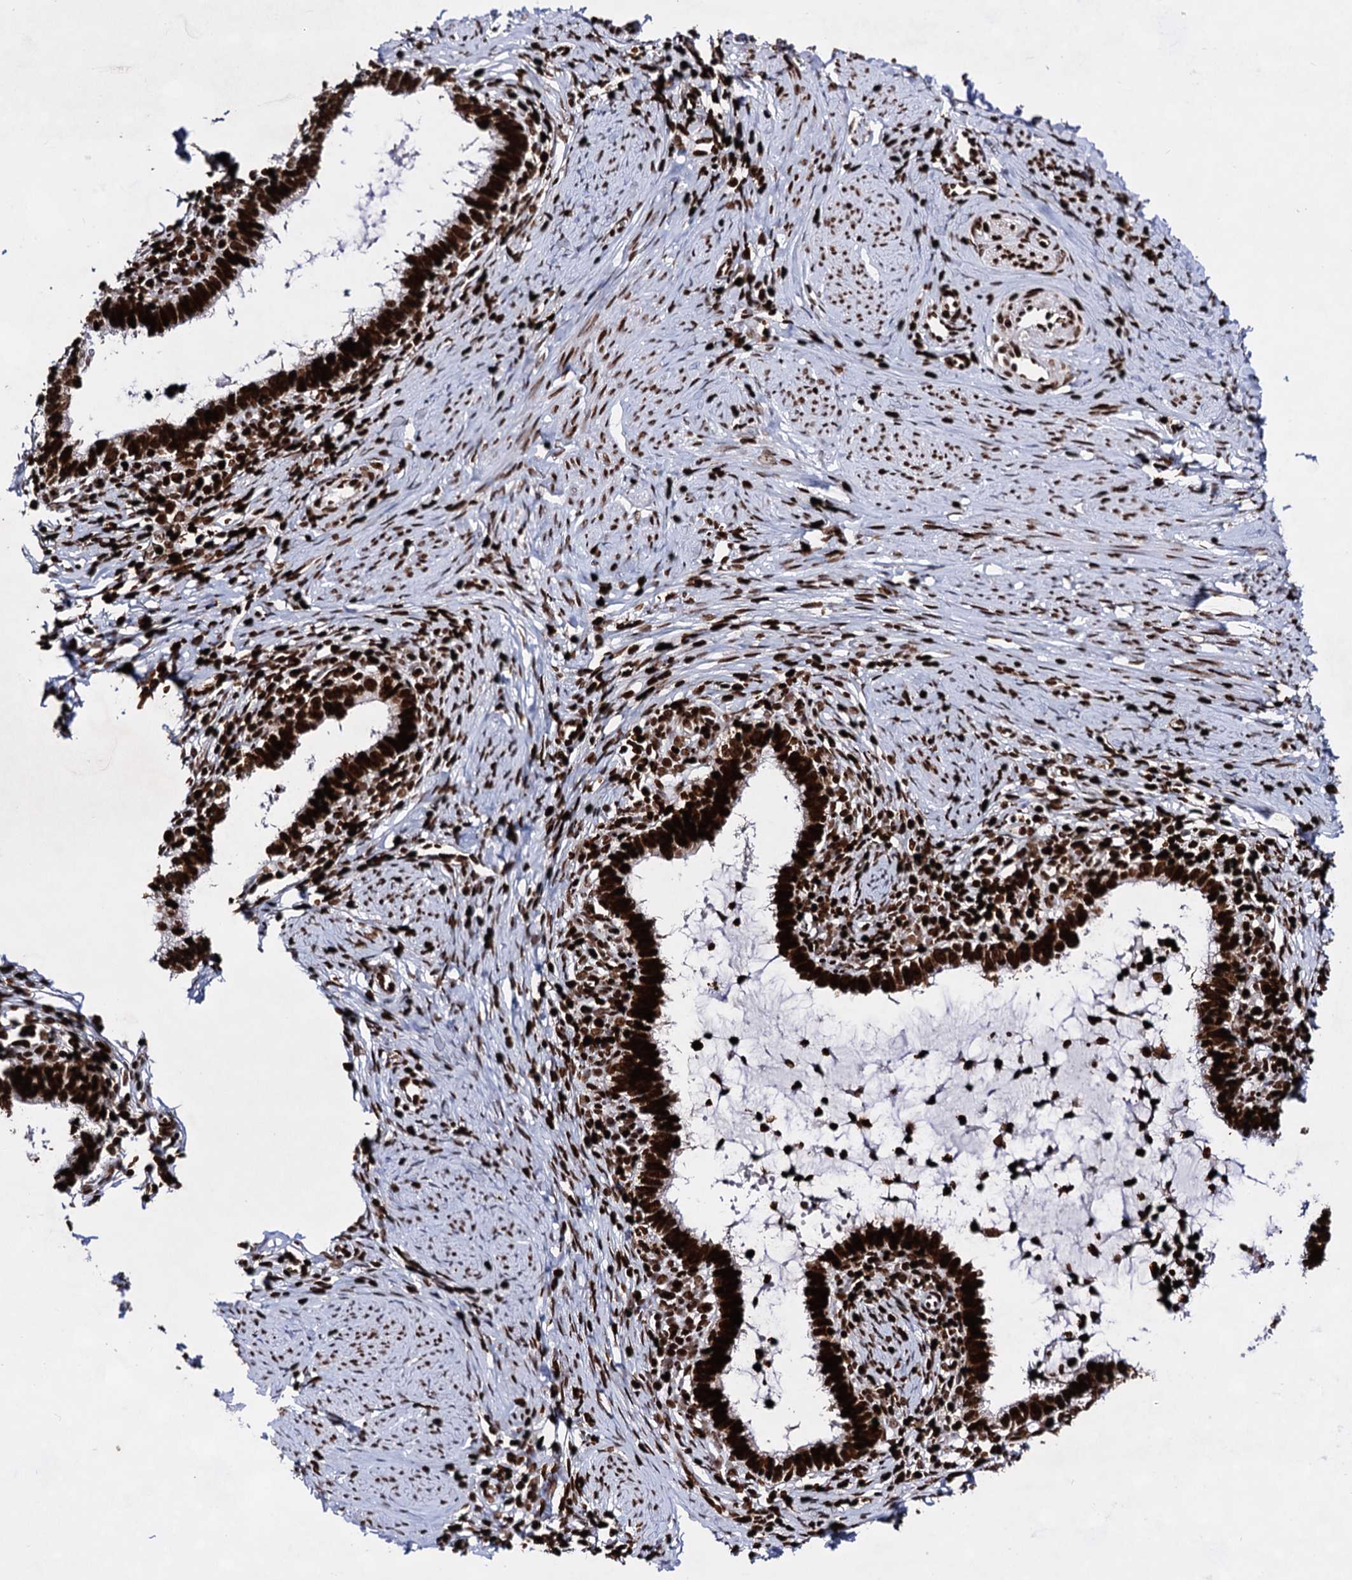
{"staining": {"intensity": "strong", "quantity": ">75%", "location": "nuclear"}, "tissue": "cervical cancer", "cell_type": "Tumor cells", "image_type": "cancer", "snomed": [{"axis": "morphology", "description": "Adenocarcinoma, NOS"}, {"axis": "topography", "description": "Cervix"}], "caption": "This image reveals IHC staining of cervical cancer (adenocarcinoma), with high strong nuclear positivity in about >75% of tumor cells.", "gene": "HMGB2", "patient": {"sex": "female", "age": 36}}